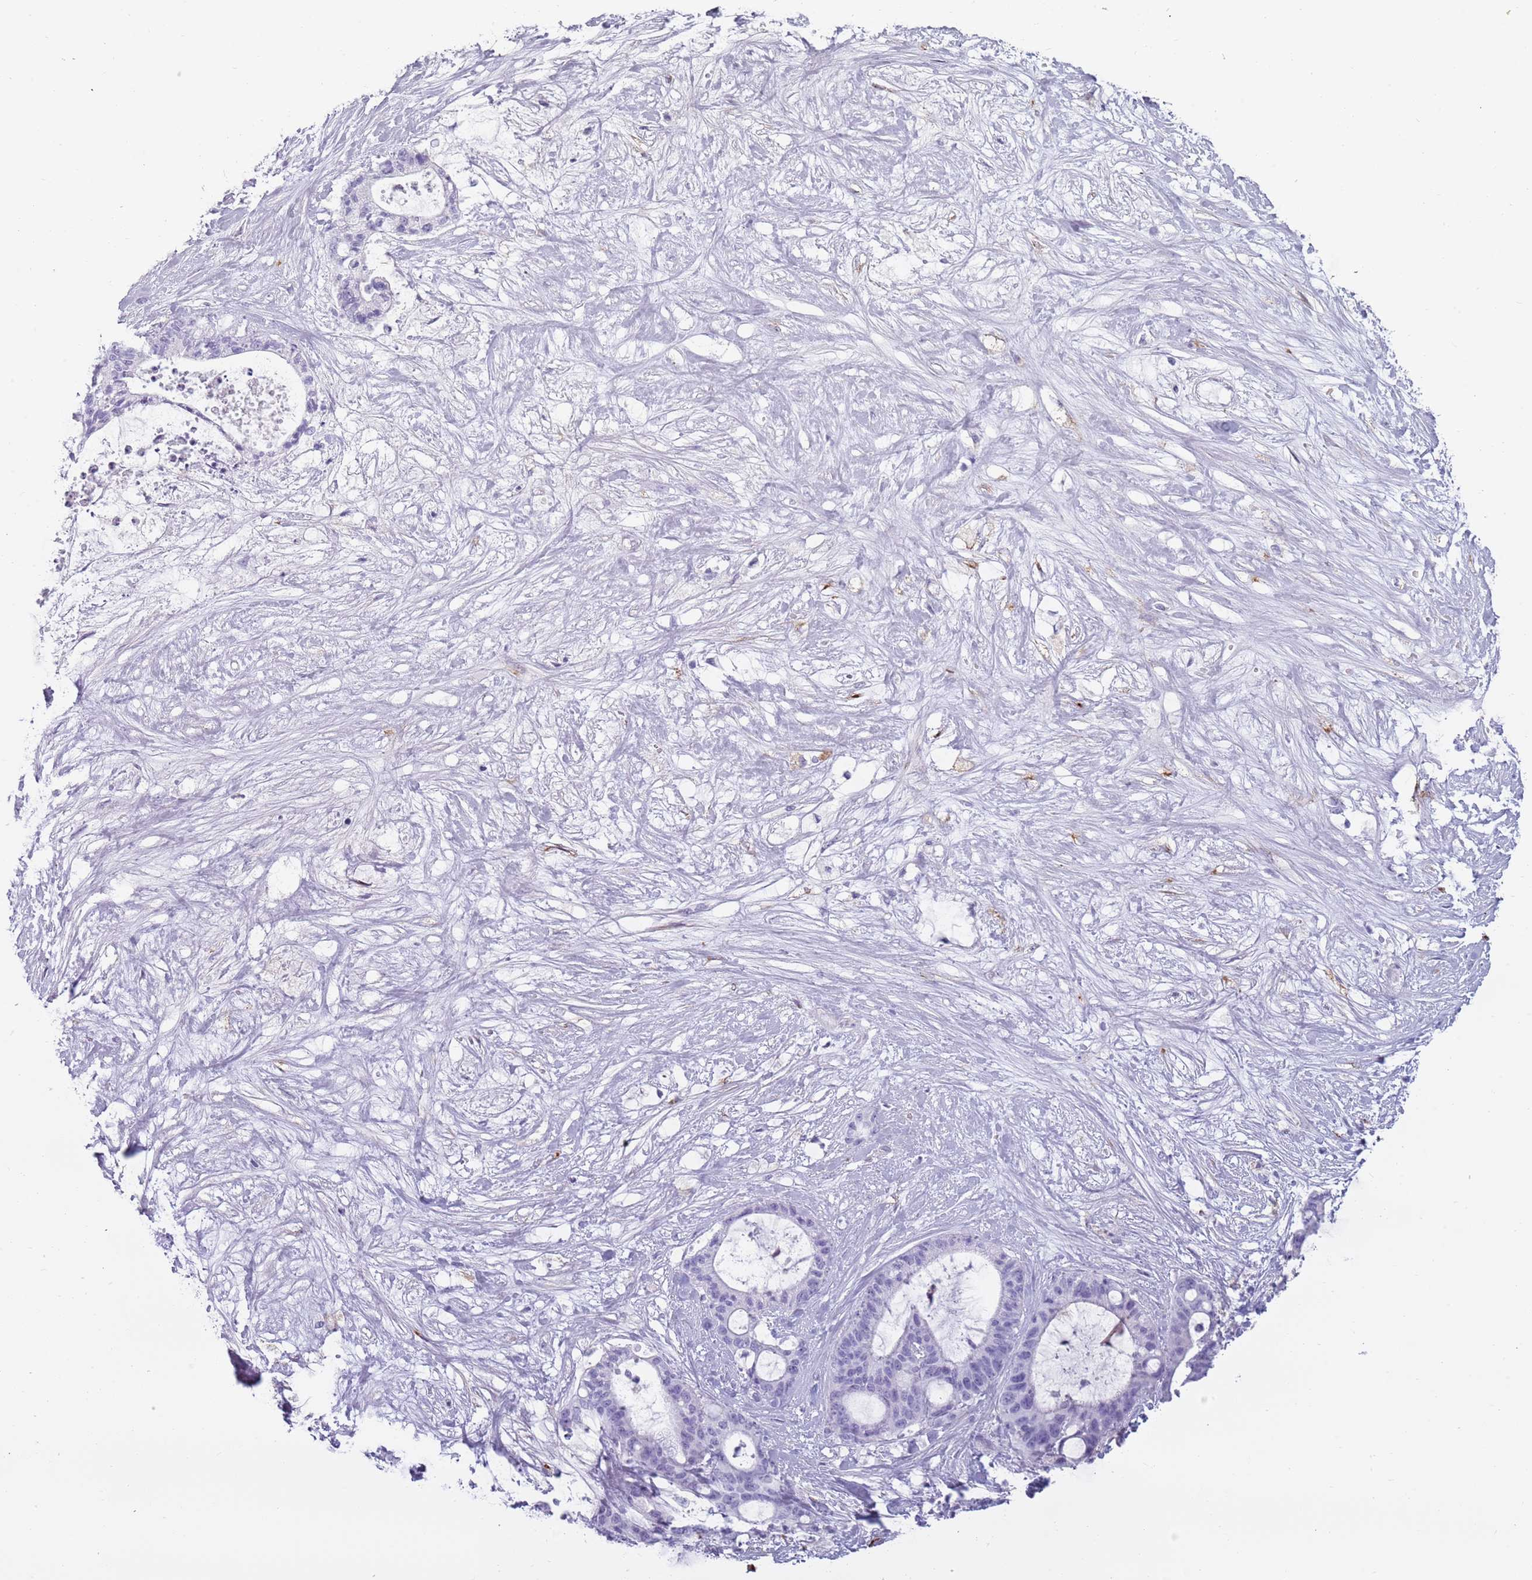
{"staining": {"intensity": "negative", "quantity": "none", "location": "none"}, "tissue": "liver cancer", "cell_type": "Tumor cells", "image_type": "cancer", "snomed": [{"axis": "morphology", "description": "Normal tissue, NOS"}, {"axis": "morphology", "description": "Cholangiocarcinoma"}, {"axis": "topography", "description": "Liver"}, {"axis": "topography", "description": "Peripheral nerve tissue"}], "caption": "Protein analysis of liver cancer displays no significant staining in tumor cells.", "gene": "COLEC12", "patient": {"sex": "female", "age": 73}}